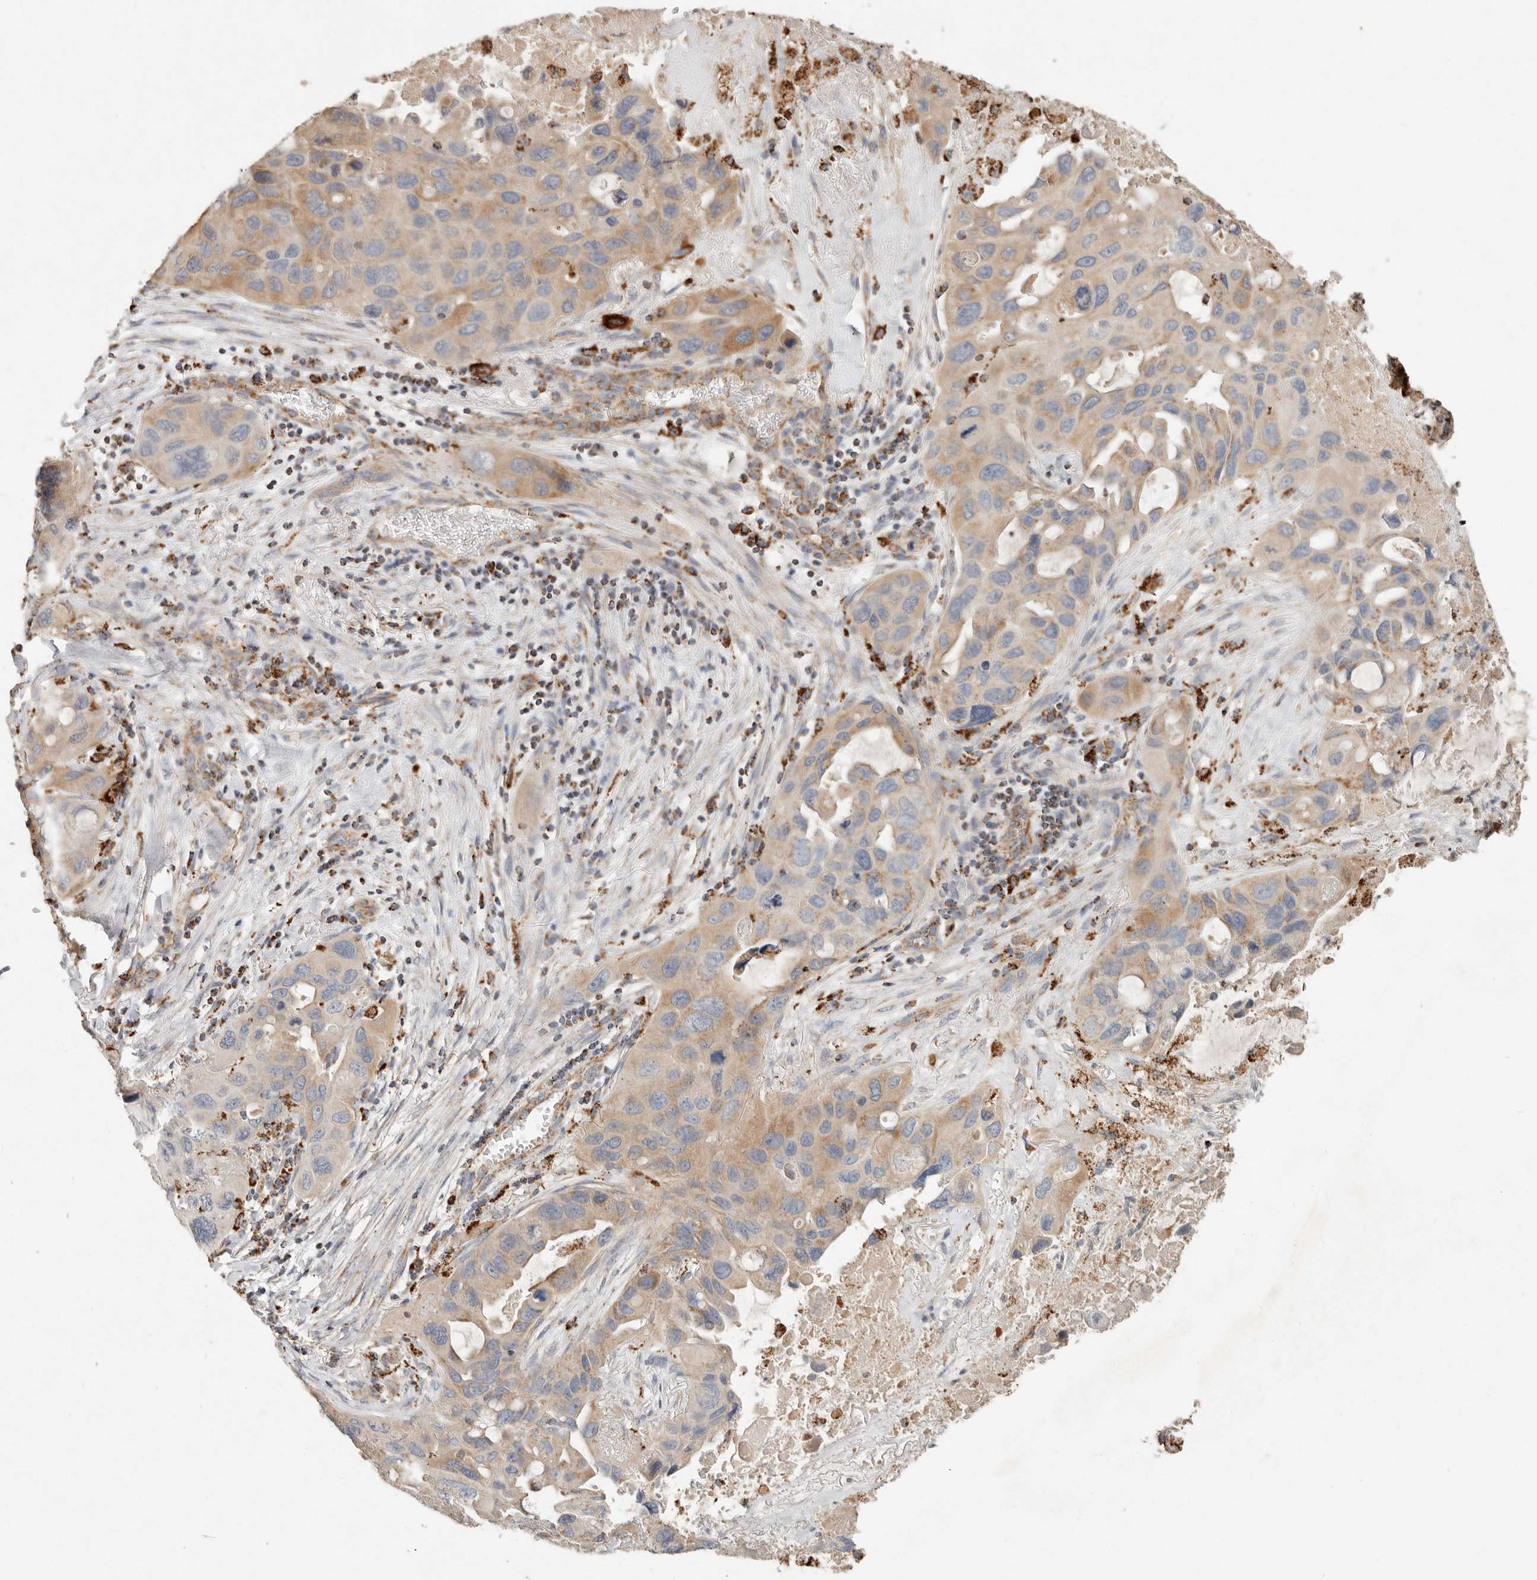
{"staining": {"intensity": "moderate", "quantity": ">75%", "location": "cytoplasmic/membranous"}, "tissue": "lung cancer", "cell_type": "Tumor cells", "image_type": "cancer", "snomed": [{"axis": "morphology", "description": "Squamous cell carcinoma, NOS"}, {"axis": "topography", "description": "Lung"}], "caption": "An image of human lung cancer stained for a protein shows moderate cytoplasmic/membranous brown staining in tumor cells.", "gene": "ARHGEF10L", "patient": {"sex": "female", "age": 73}}